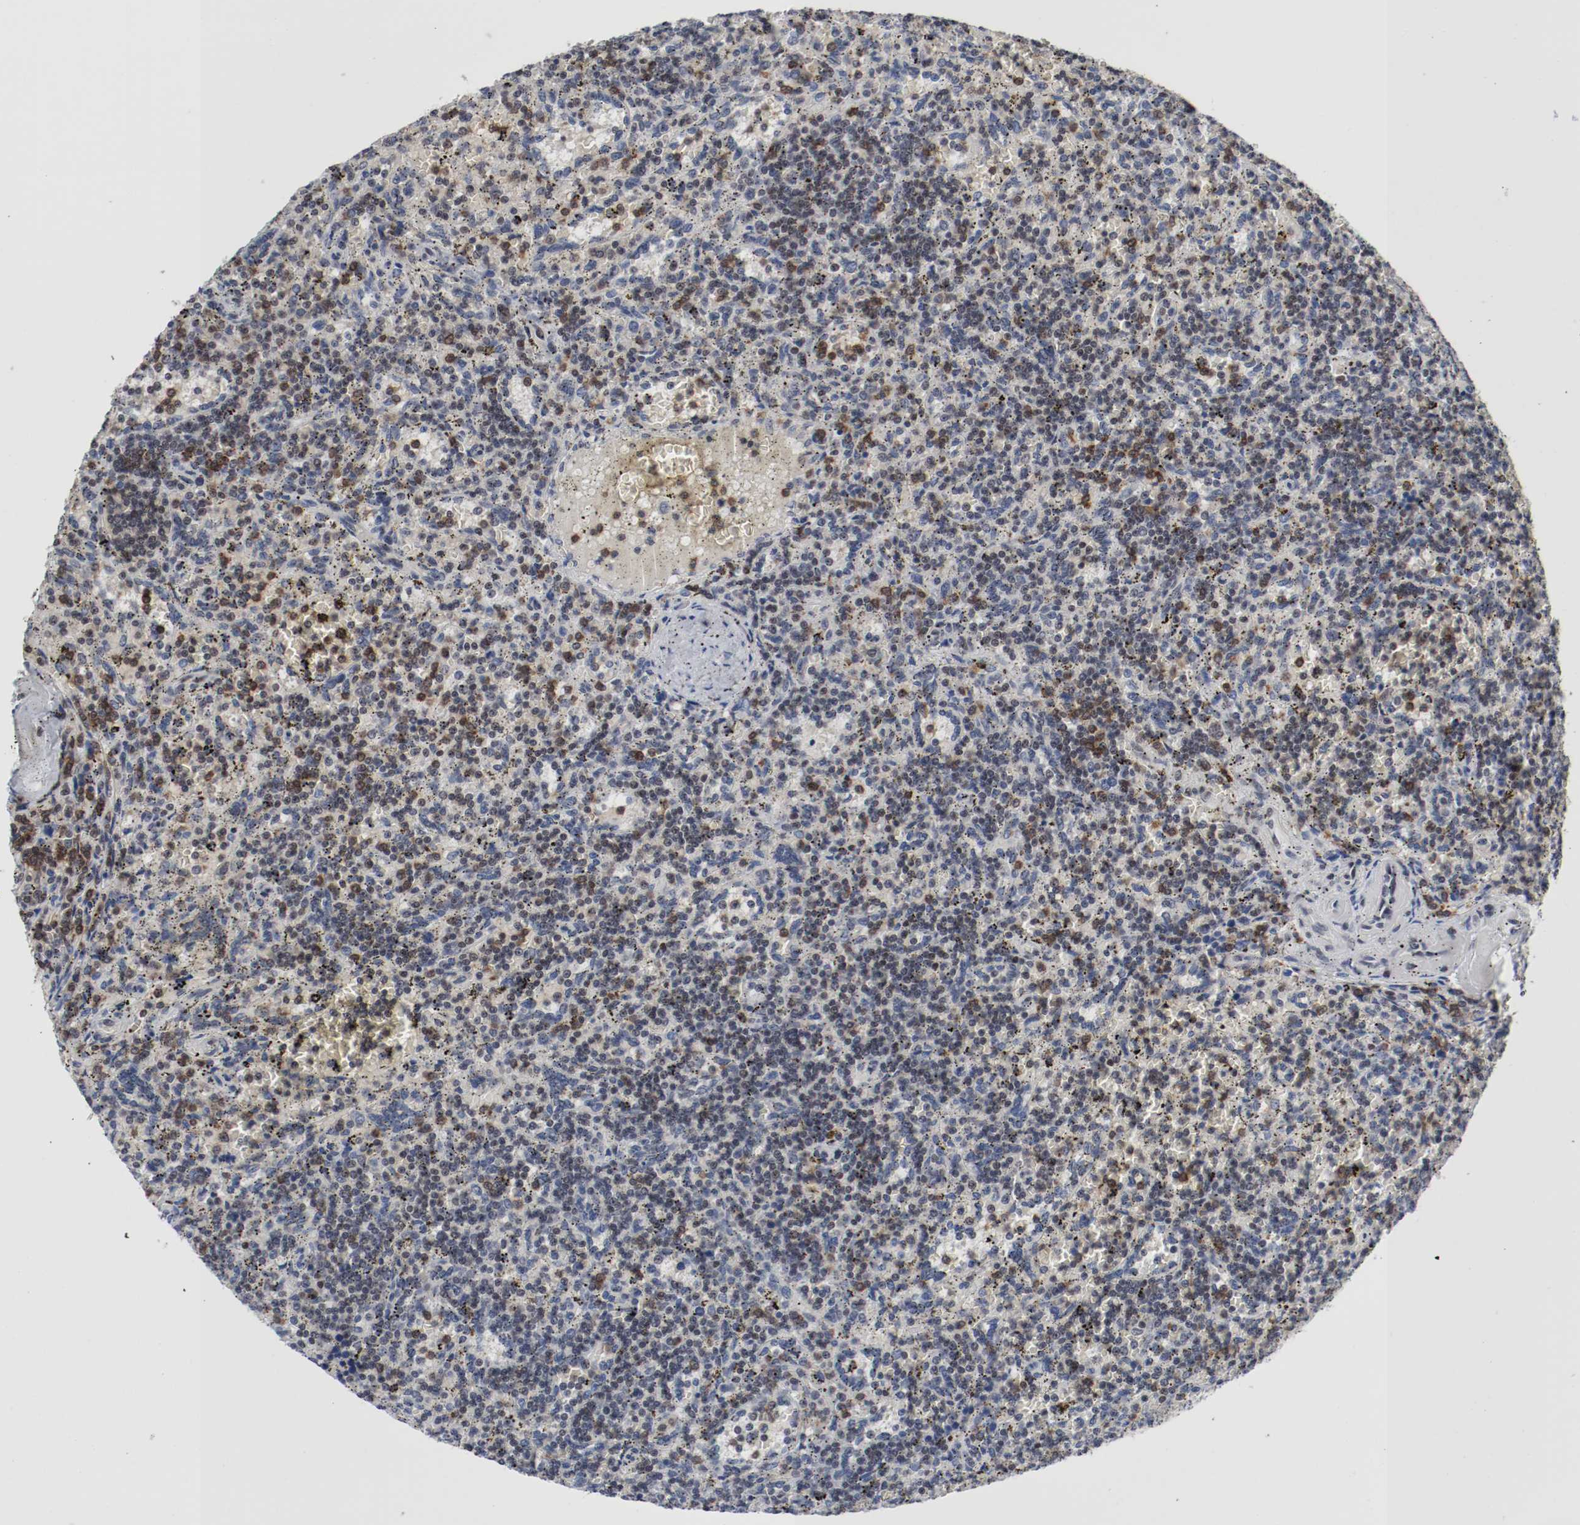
{"staining": {"intensity": "negative", "quantity": "none", "location": "none"}, "tissue": "lymphoma", "cell_type": "Tumor cells", "image_type": "cancer", "snomed": [{"axis": "morphology", "description": "Malignant lymphoma, non-Hodgkin's type, Low grade"}, {"axis": "topography", "description": "Spleen"}], "caption": "This image is of malignant lymphoma, non-Hodgkin's type (low-grade) stained with IHC to label a protein in brown with the nuclei are counter-stained blue. There is no positivity in tumor cells. The staining was performed using DAB to visualize the protein expression in brown, while the nuclei were stained in blue with hematoxylin (Magnification: 20x).", "gene": "JUND", "patient": {"sex": "male", "age": 73}}